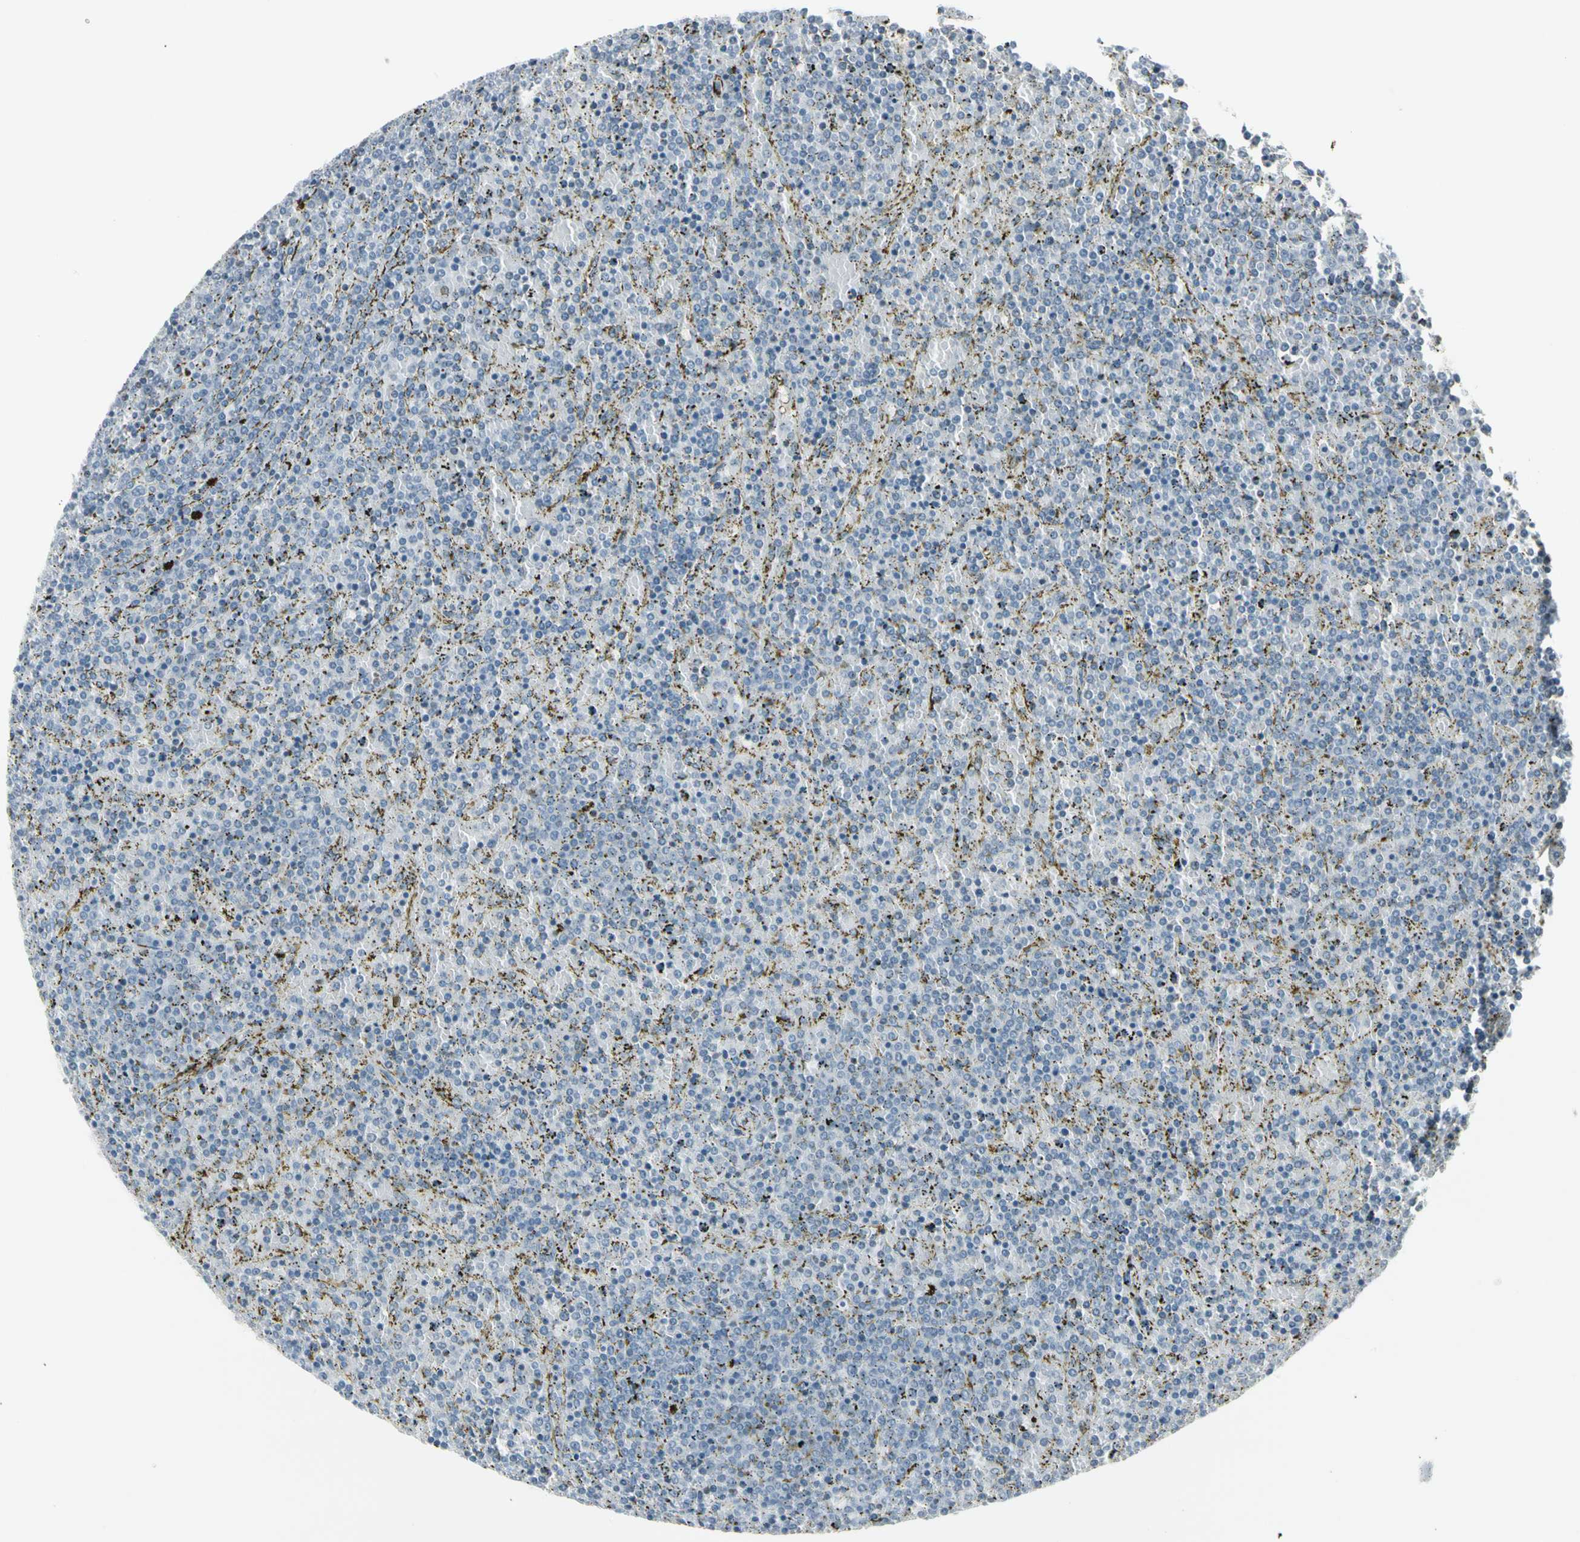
{"staining": {"intensity": "negative", "quantity": "none", "location": "none"}, "tissue": "lymphoma", "cell_type": "Tumor cells", "image_type": "cancer", "snomed": [{"axis": "morphology", "description": "Malignant lymphoma, non-Hodgkin's type, Low grade"}, {"axis": "topography", "description": "Spleen"}], "caption": "Protein analysis of lymphoma exhibits no significant positivity in tumor cells.", "gene": "ZBTB7B", "patient": {"sex": "female", "age": 77}}